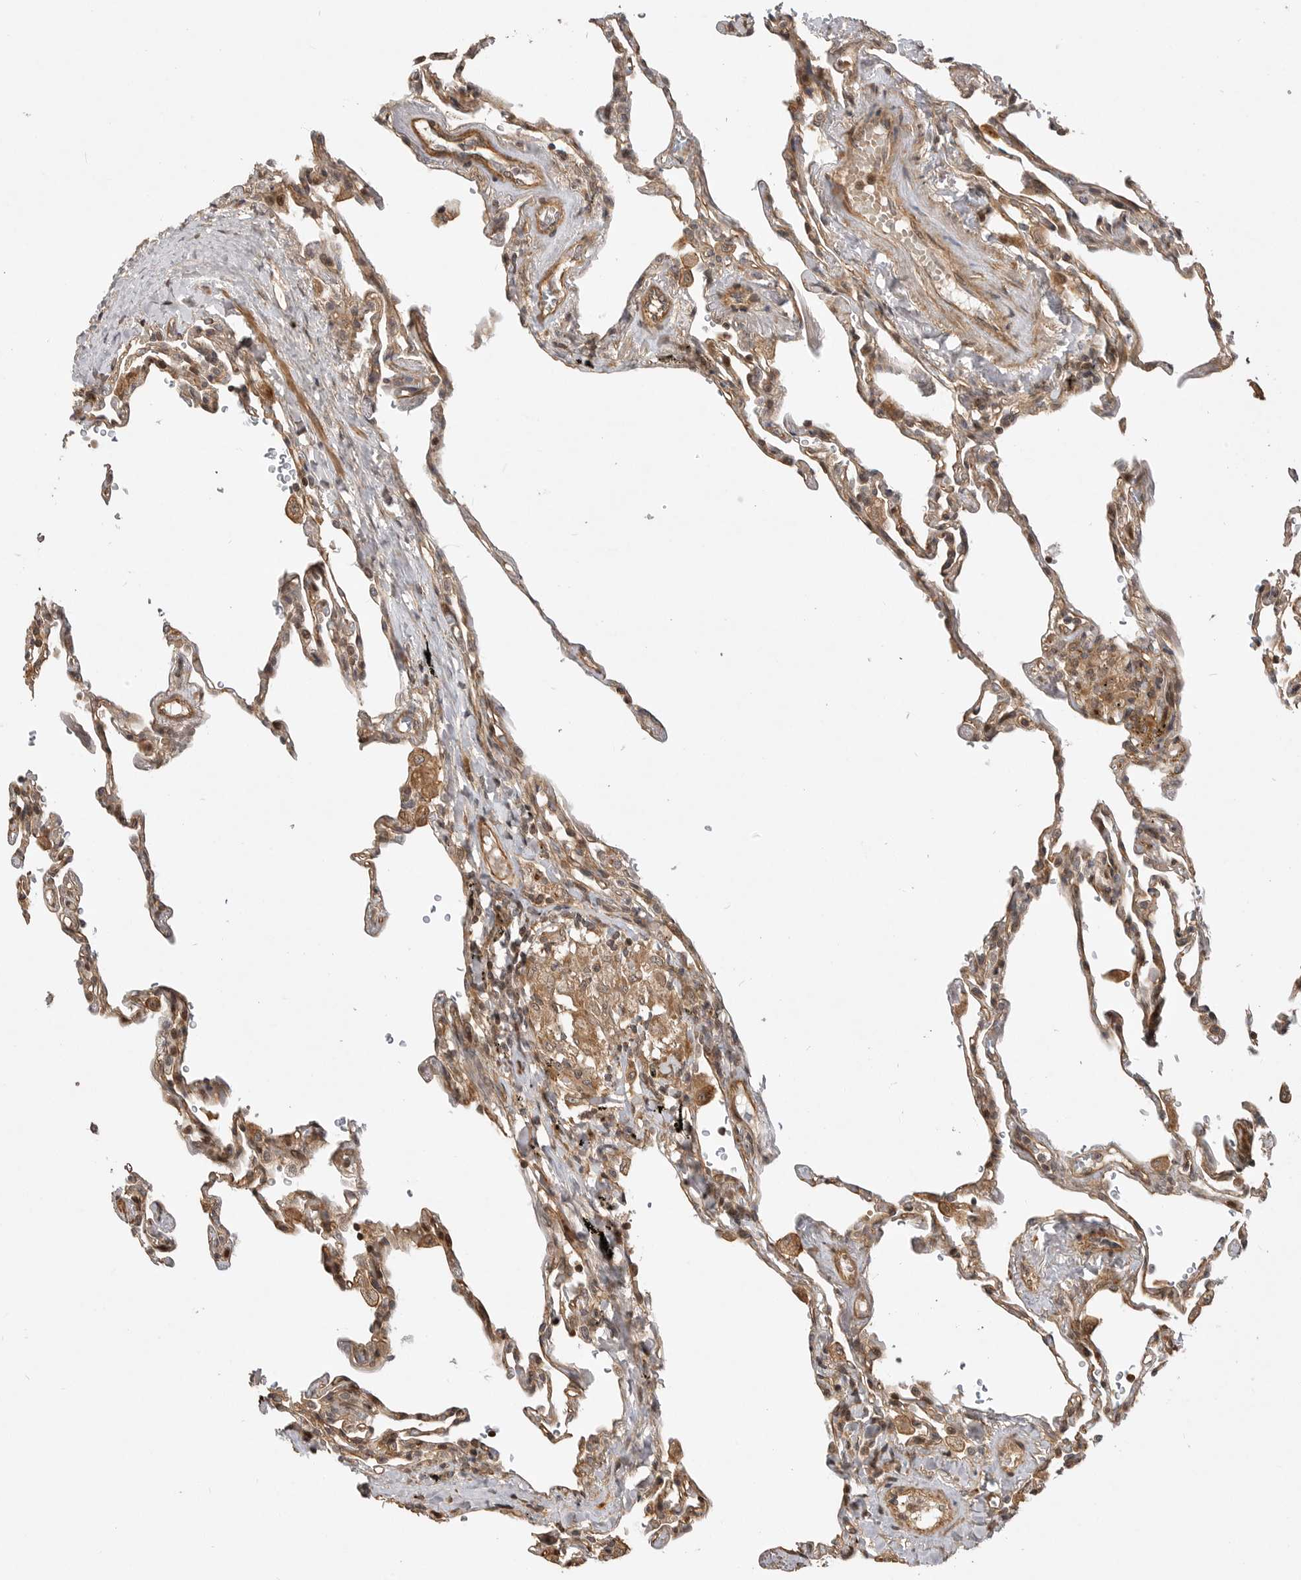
{"staining": {"intensity": "moderate", "quantity": "25%-75%", "location": "cytoplasmic/membranous"}, "tissue": "lung", "cell_type": "Alveolar cells", "image_type": "normal", "snomed": [{"axis": "morphology", "description": "Normal tissue, NOS"}, {"axis": "topography", "description": "Lung"}], "caption": "An IHC histopathology image of normal tissue is shown. Protein staining in brown shows moderate cytoplasmic/membranous positivity in lung within alveolar cells.", "gene": "ADPRS", "patient": {"sex": "male", "age": 59}}